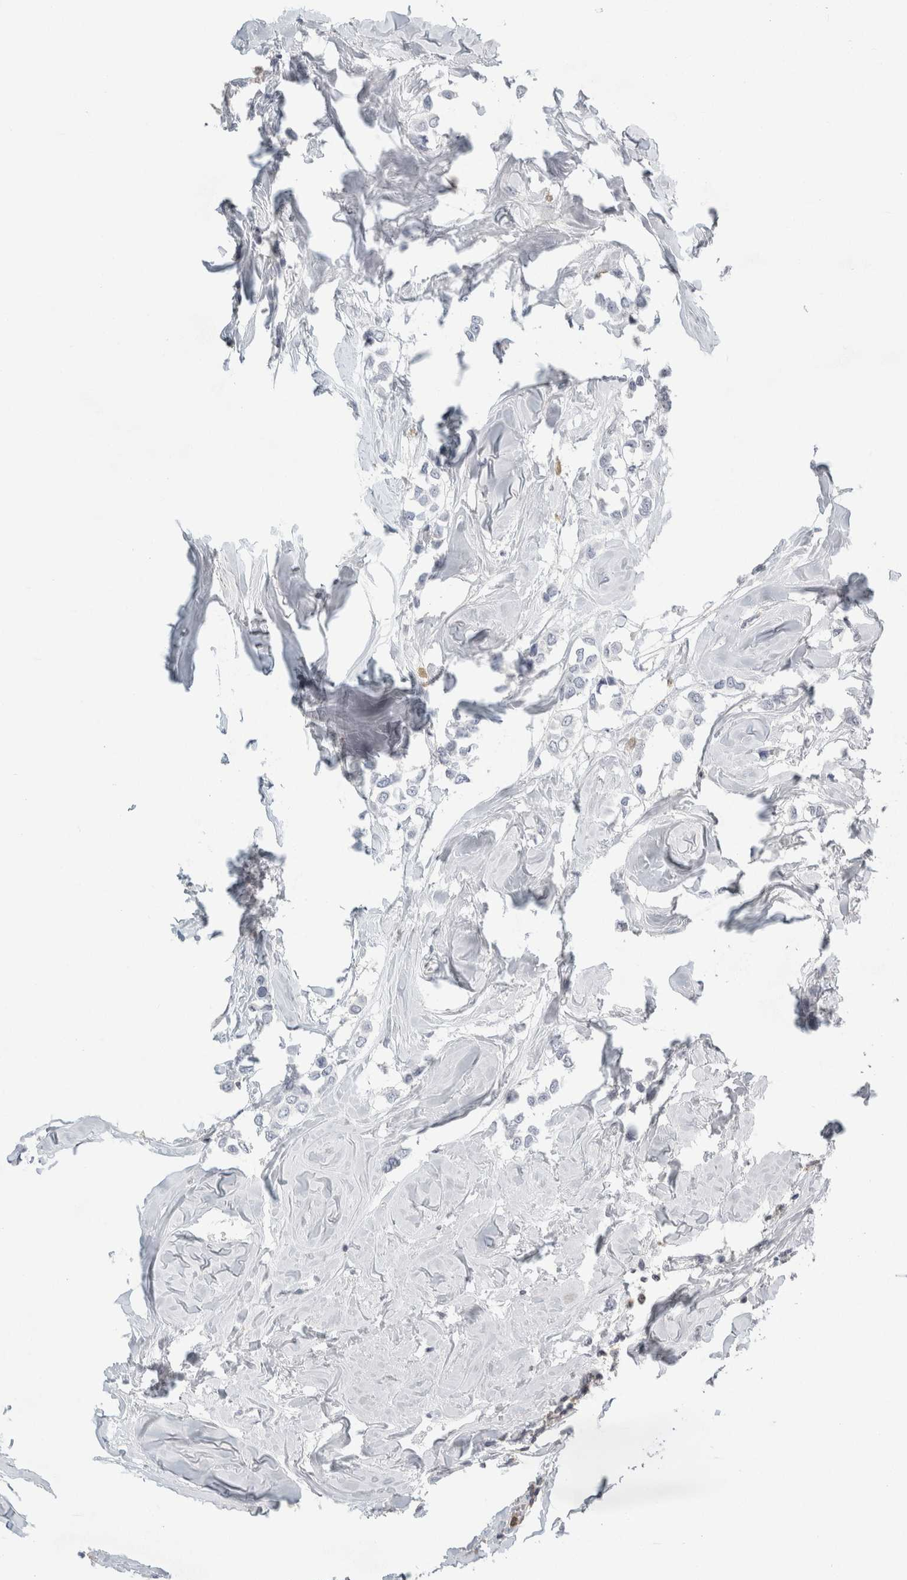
{"staining": {"intensity": "negative", "quantity": "none", "location": "none"}, "tissue": "breast cancer", "cell_type": "Tumor cells", "image_type": "cancer", "snomed": [{"axis": "morphology", "description": "Lobular carcinoma"}, {"axis": "topography", "description": "Breast"}], "caption": "Immunohistochemical staining of human breast lobular carcinoma demonstrates no significant staining in tumor cells.", "gene": "P2RY2", "patient": {"sex": "female", "age": 51}}